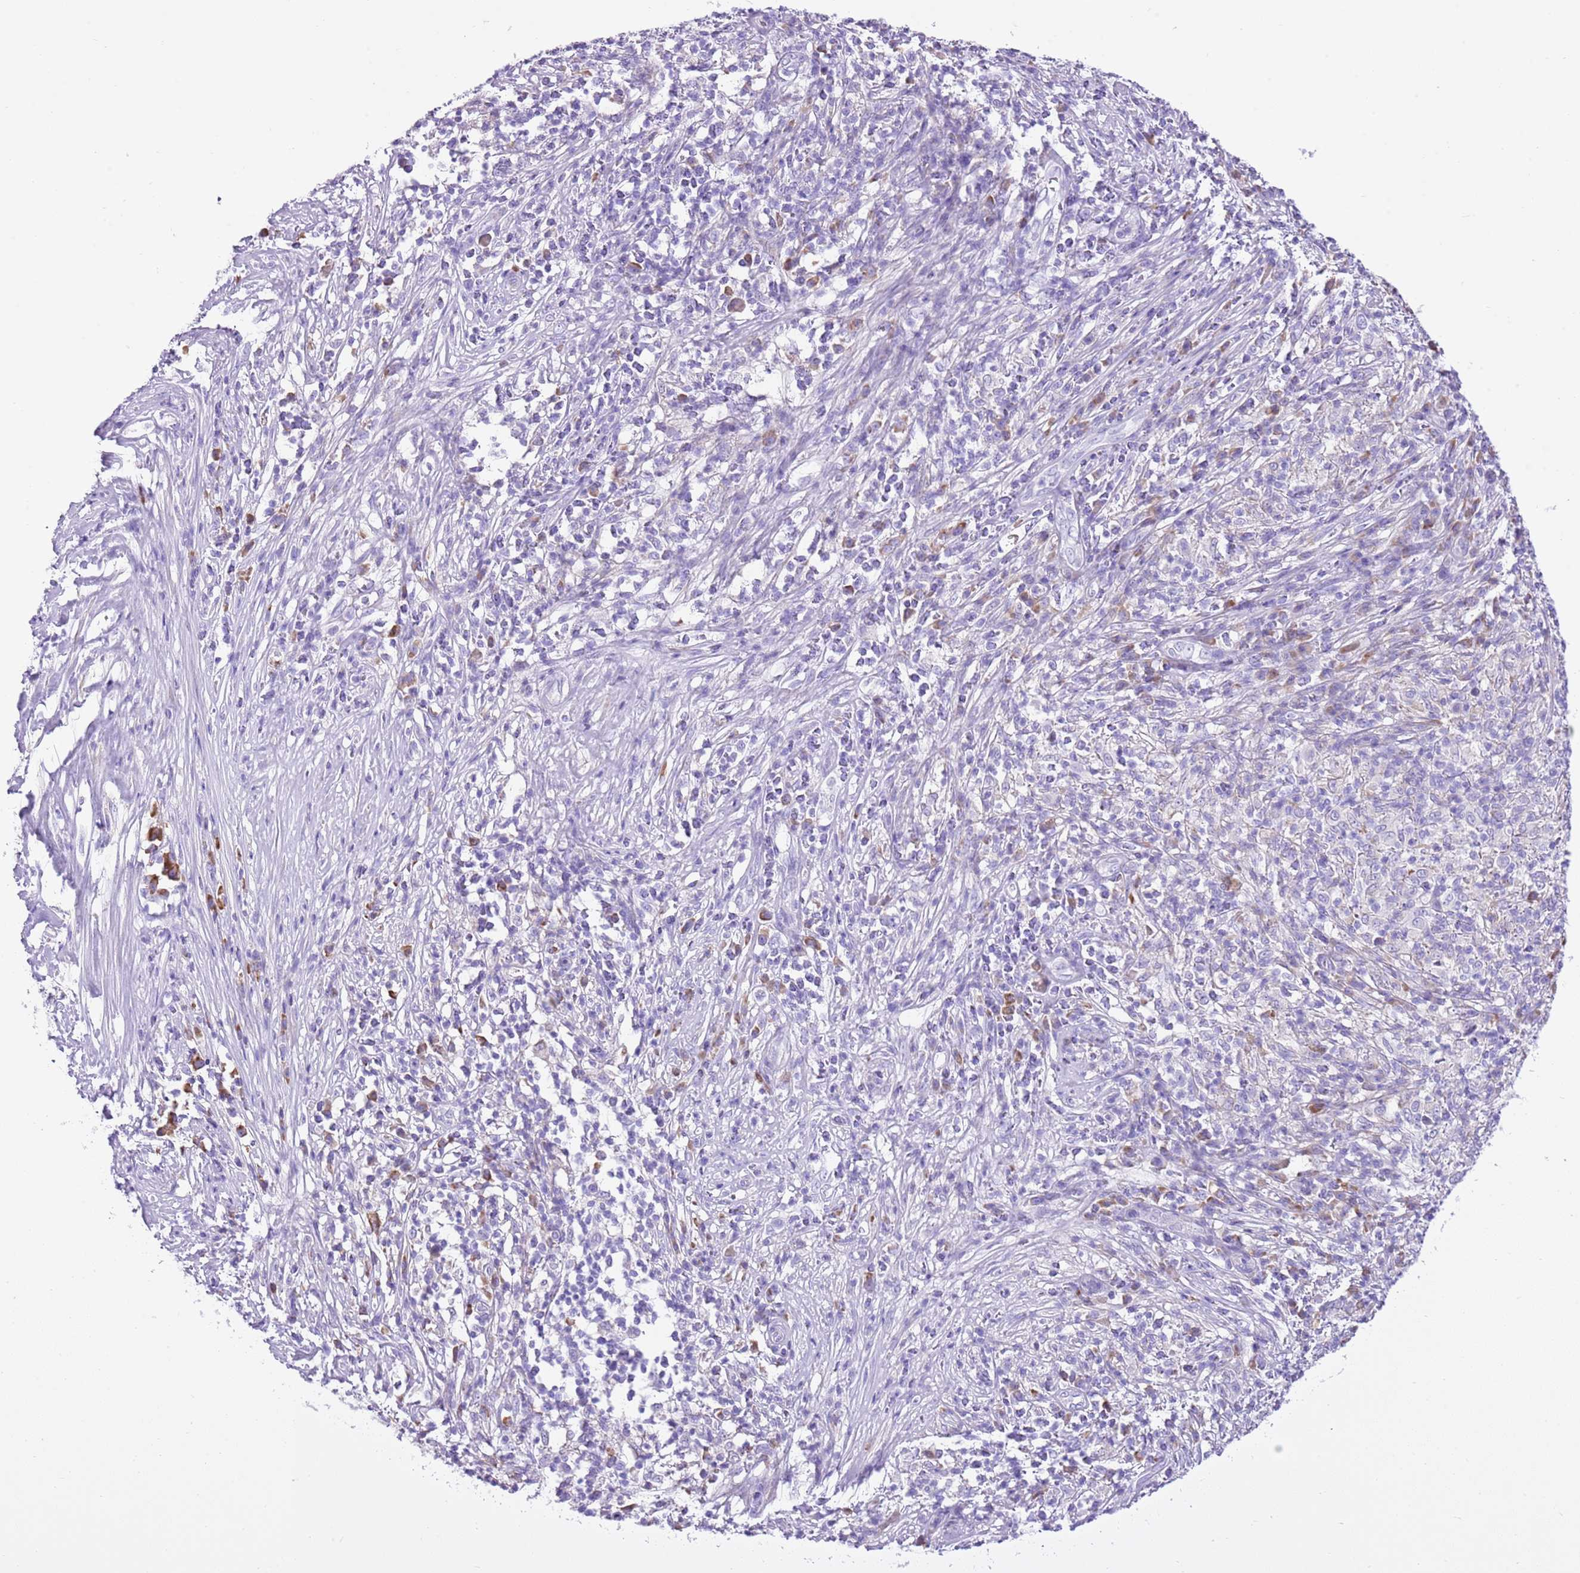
{"staining": {"intensity": "negative", "quantity": "none", "location": "none"}, "tissue": "melanoma", "cell_type": "Tumor cells", "image_type": "cancer", "snomed": [{"axis": "morphology", "description": "Malignant melanoma, NOS"}, {"axis": "topography", "description": "Skin"}], "caption": "An immunohistochemistry (IHC) micrograph of malignant melanoma is shown. There is no staining in tumor cells of malignant melanoma. (DAB IHC, high magnification).", "gene": "AAR2", "patient": {"sex": "male", "age": 66}}